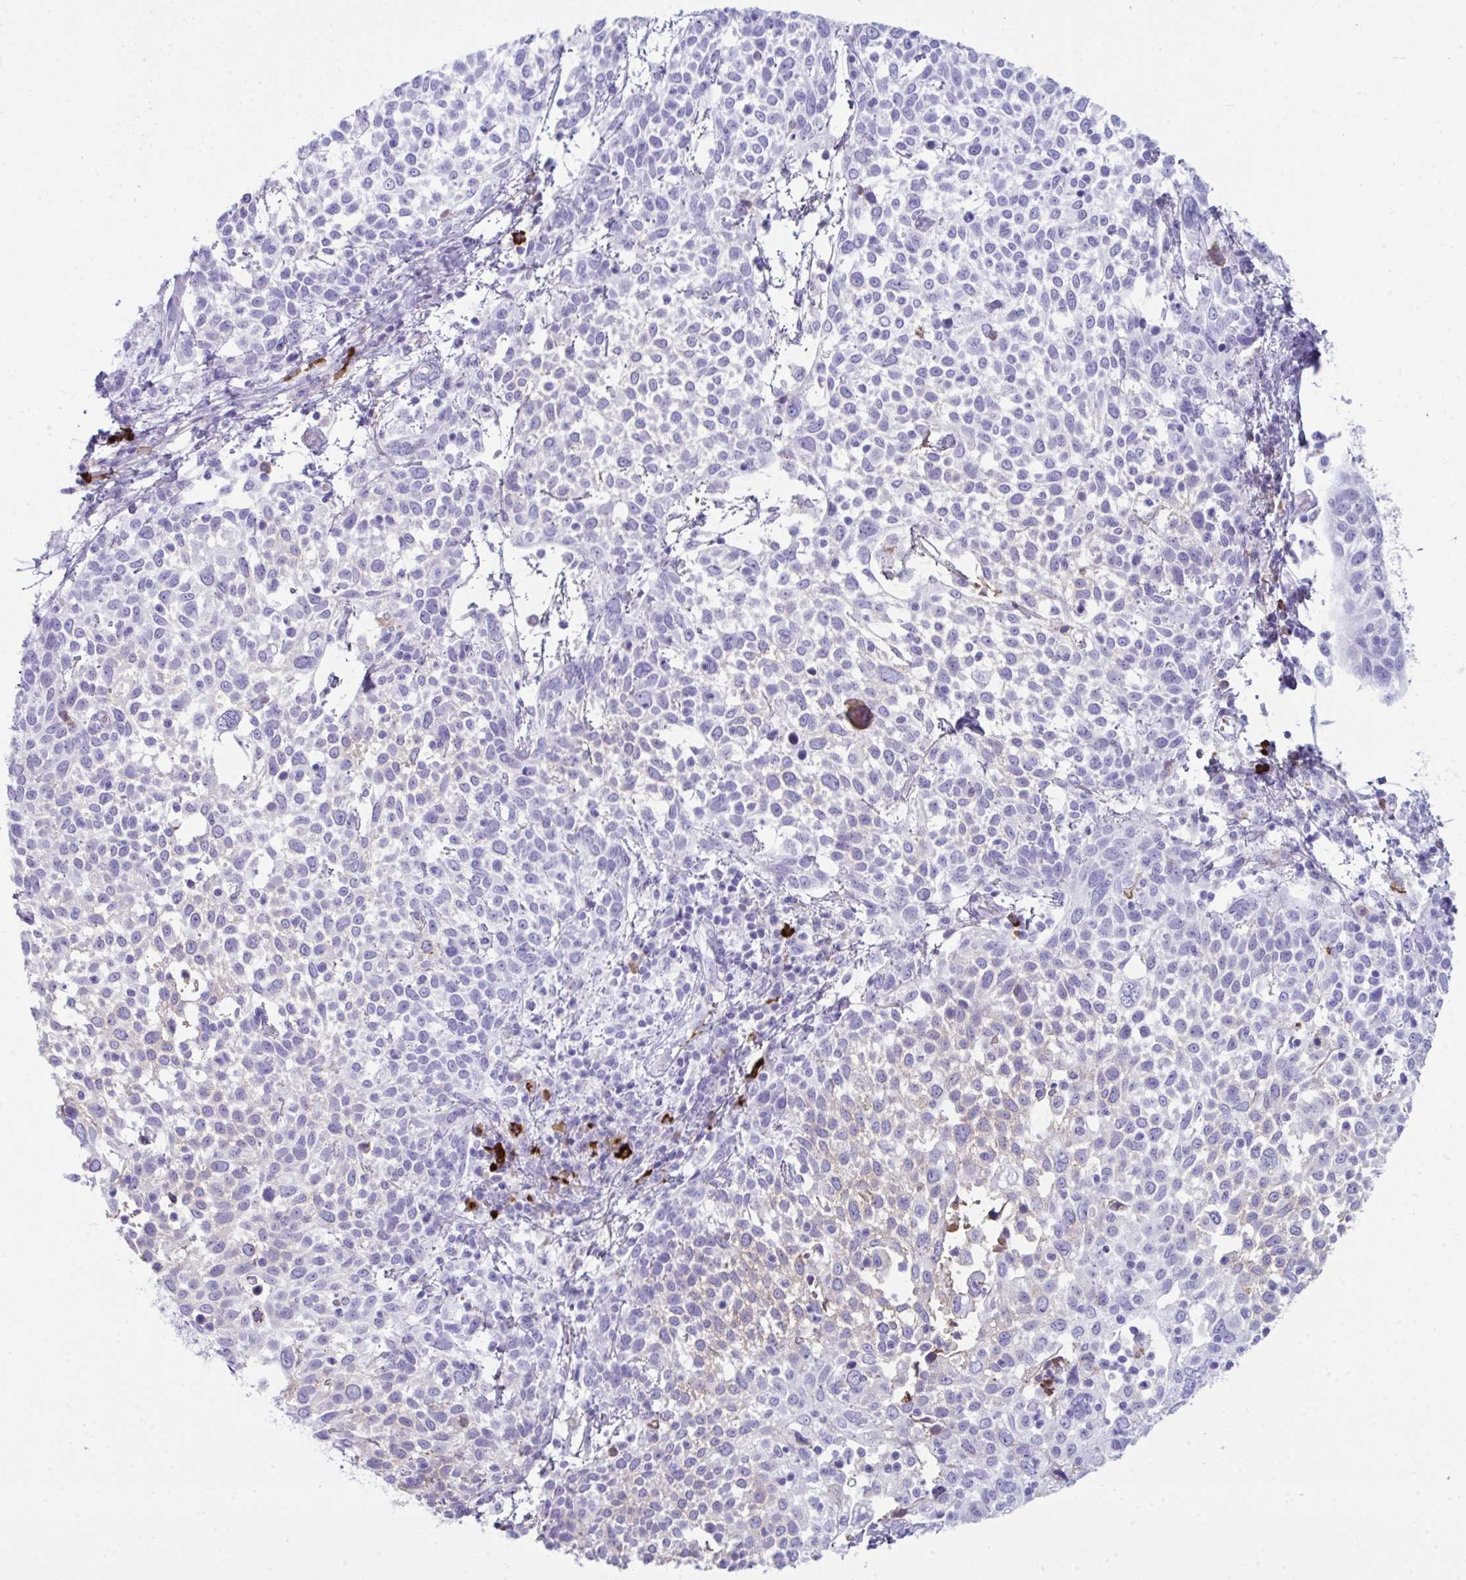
{"staining": {"intensity": "negative", "quantity": "none", "location": "none"}, "tissue": "cervical cancer", "cell_type": "Tumor cells", "image_type": "cancer", "snomed": [{"axis": "morphology", "description": "Squamous cell carcinoma, NOS"}, {"axis": "topography", "description": "Cervix"}], "caption": "A high-resolution micrograph shows IHC staining of cervical squamous cell carcinoma, which exhibits no significant staining in tumor cells.", "gene": "JCHAIN", "patient": {"sex": "female", "age": 61}}